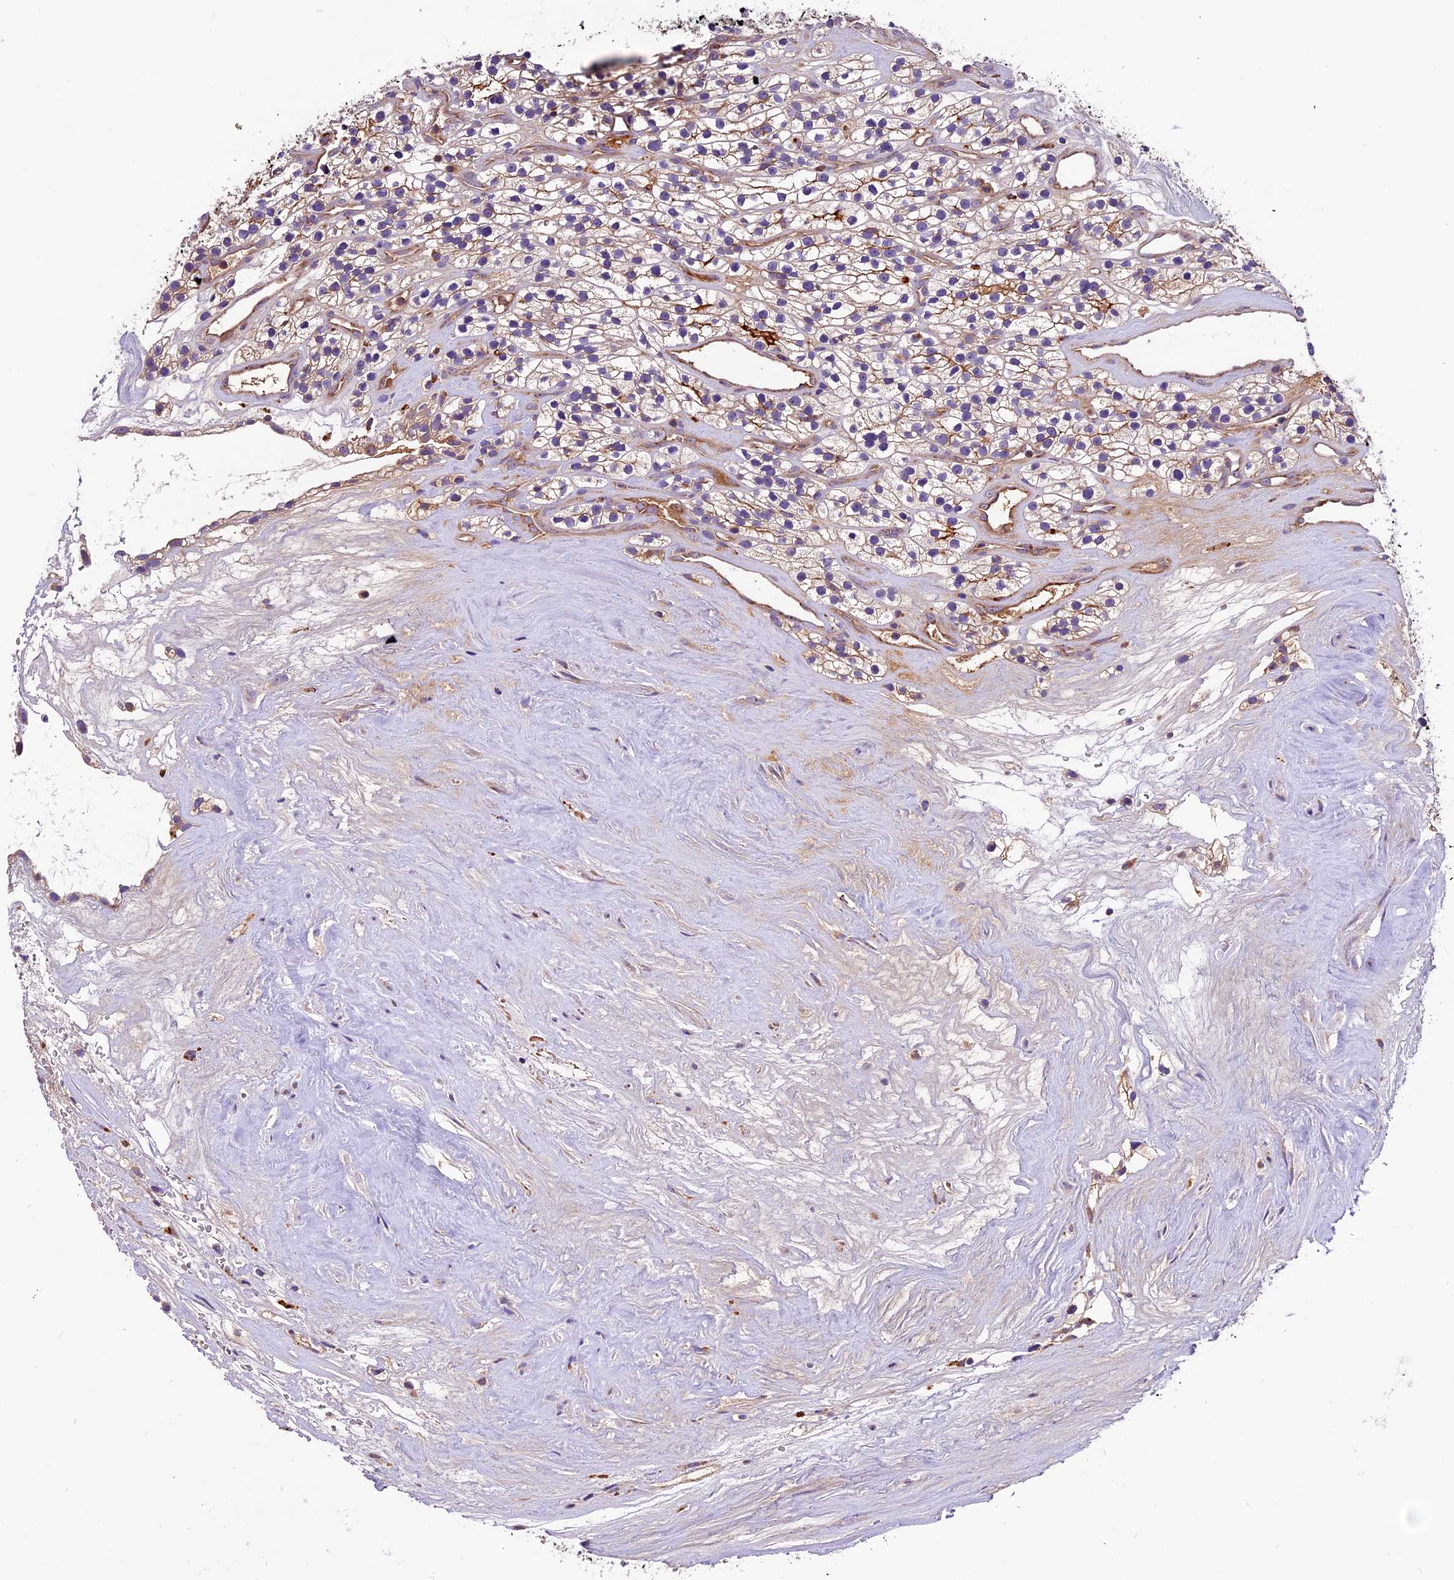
{"staining": {"intensity": "weak", "quantity": ">75%", "location": "cytoplasmic/membranous"}, "tissue": "renal cancer", "cell_type": "Tumor cells", "image_type": "cancer", "snomed": [{"axis": "morphology", "description": "Adenocarcinoma, NOS"}, {"axis": "topography", "description": "Kidney"}], "caption": "Immunohistochemistry (IHC) photomicrograph of neoplastic tissue: human renal cancer stained using IHC shows low levels of weak protein expression localized specifically in the cytoplasmic/membranous of tumor cells, appearing as a cytoplasmic/membranous brown color.", "gene": "METTL22", "patient": {"sex": "female", "age": 57}}